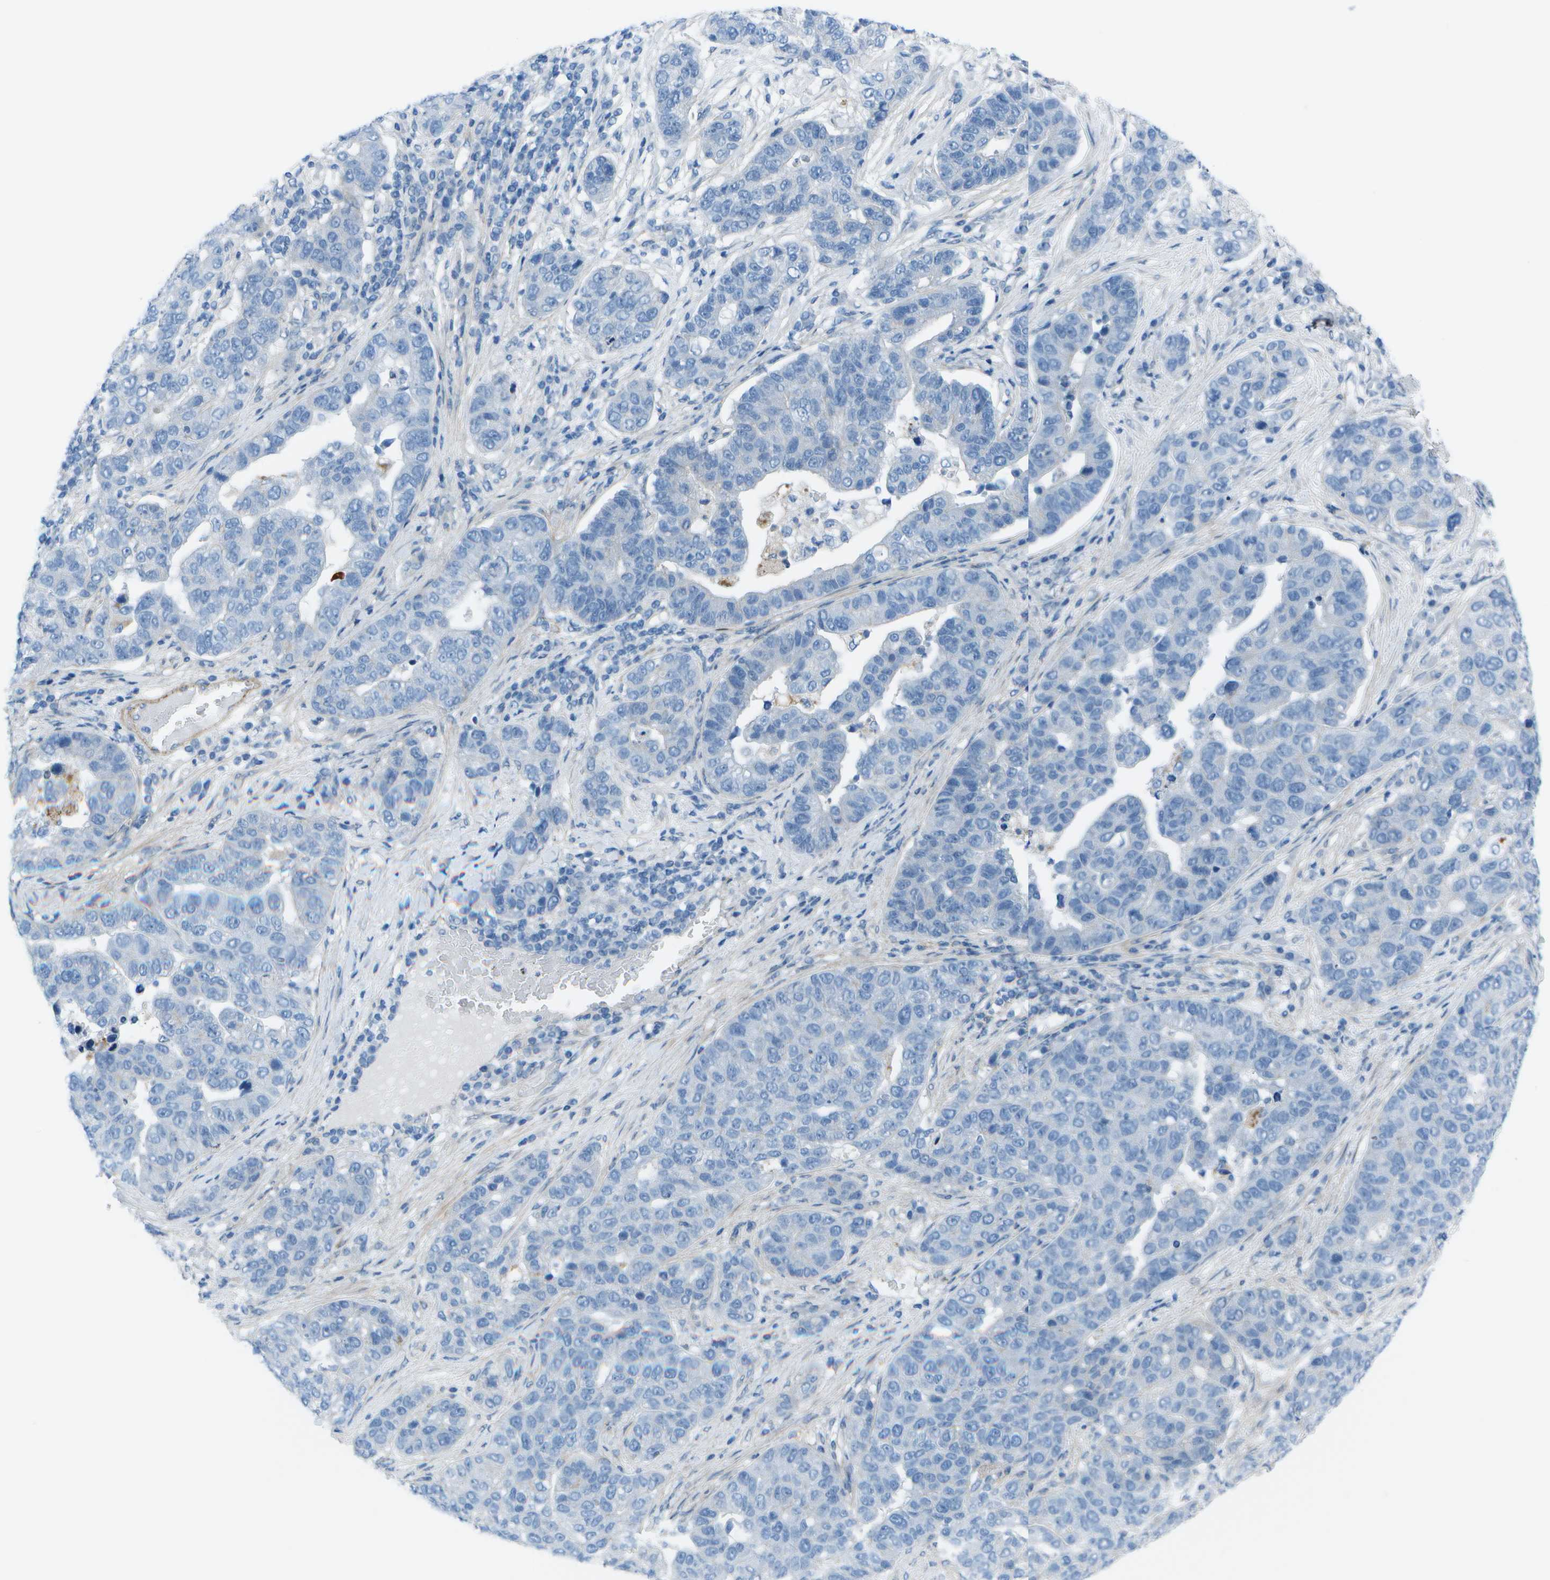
{"staining": {"intensity": "negative", "quantity": "none", "location": "none"}, "tissue": "pancreatic cancer", "cell_type": "Tumor cells", "image_type": "cancer", "snomed": [{"axis": "morphology", "description": "Adenocarcinoma, NOS"}, {"axis": "topography", "description": "Pancreas"}], "caption": "This is an immunohistochemistry (IHC) image of human adenocarcinoma (pancreatic). There is no positivity in tumor cells.", "gene": "SORBS3", "patient": {"sex": "female", "age": 61}}